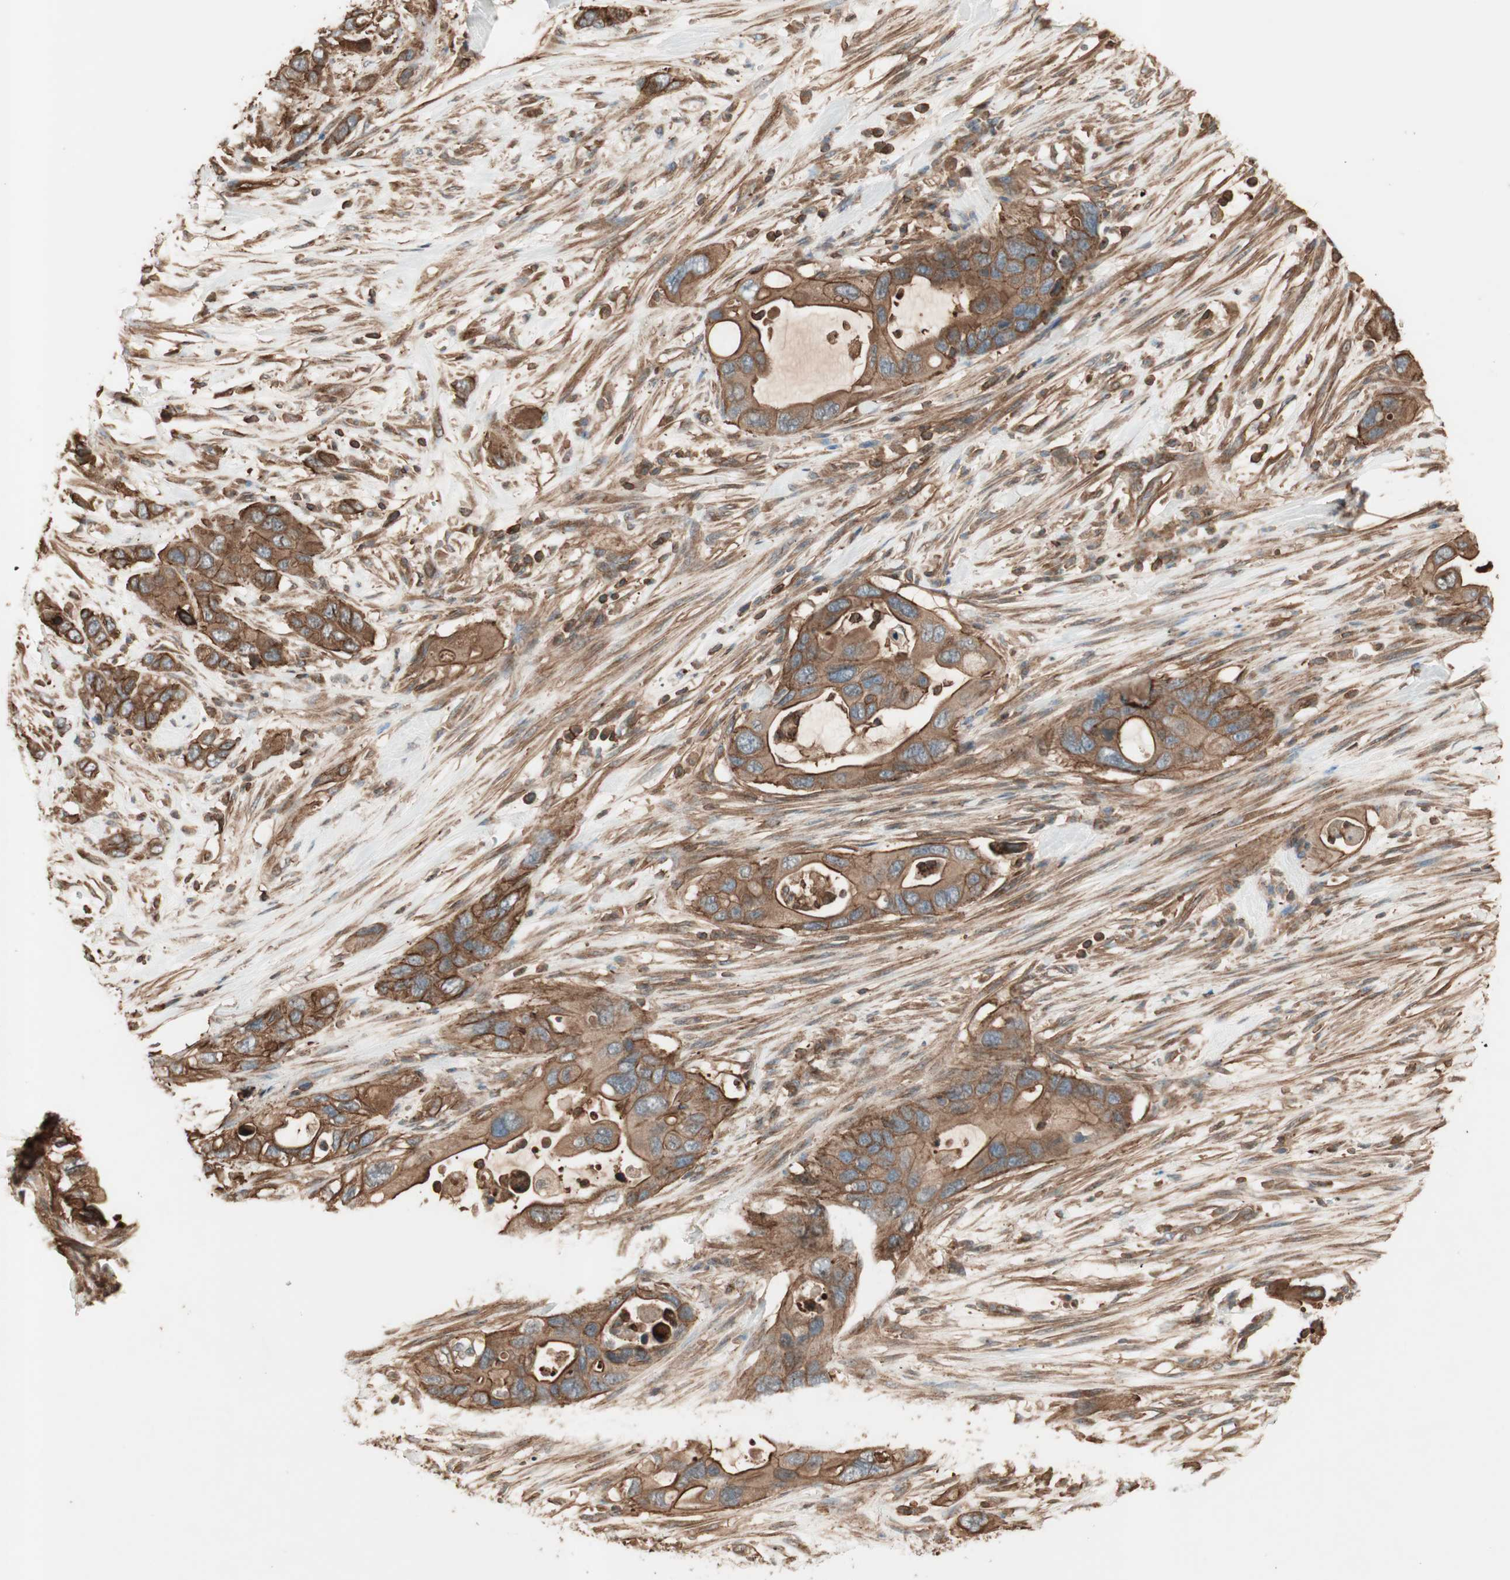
{"staining": {"intensity": "strong", "quantity": ">75%", "location": "cytoplasmic/membranous"}, "tissue": "pancreatic cancer", "cell_type": "Tumor cells", "image_type": "cancer", "snomed": [{"axis": "morphology", "description": "Adenocarcinoma, NOS"}, {"axis": "topography", "description": "Pancreas"}], "caption": "A photomicrograph of pancreatic cancer stained for a protein exhibits strong cytoplasmic/membranous brown staining in tumor cells.", "gene": "TCP11L1", "patient": {"sex": "female", "age": 71}}